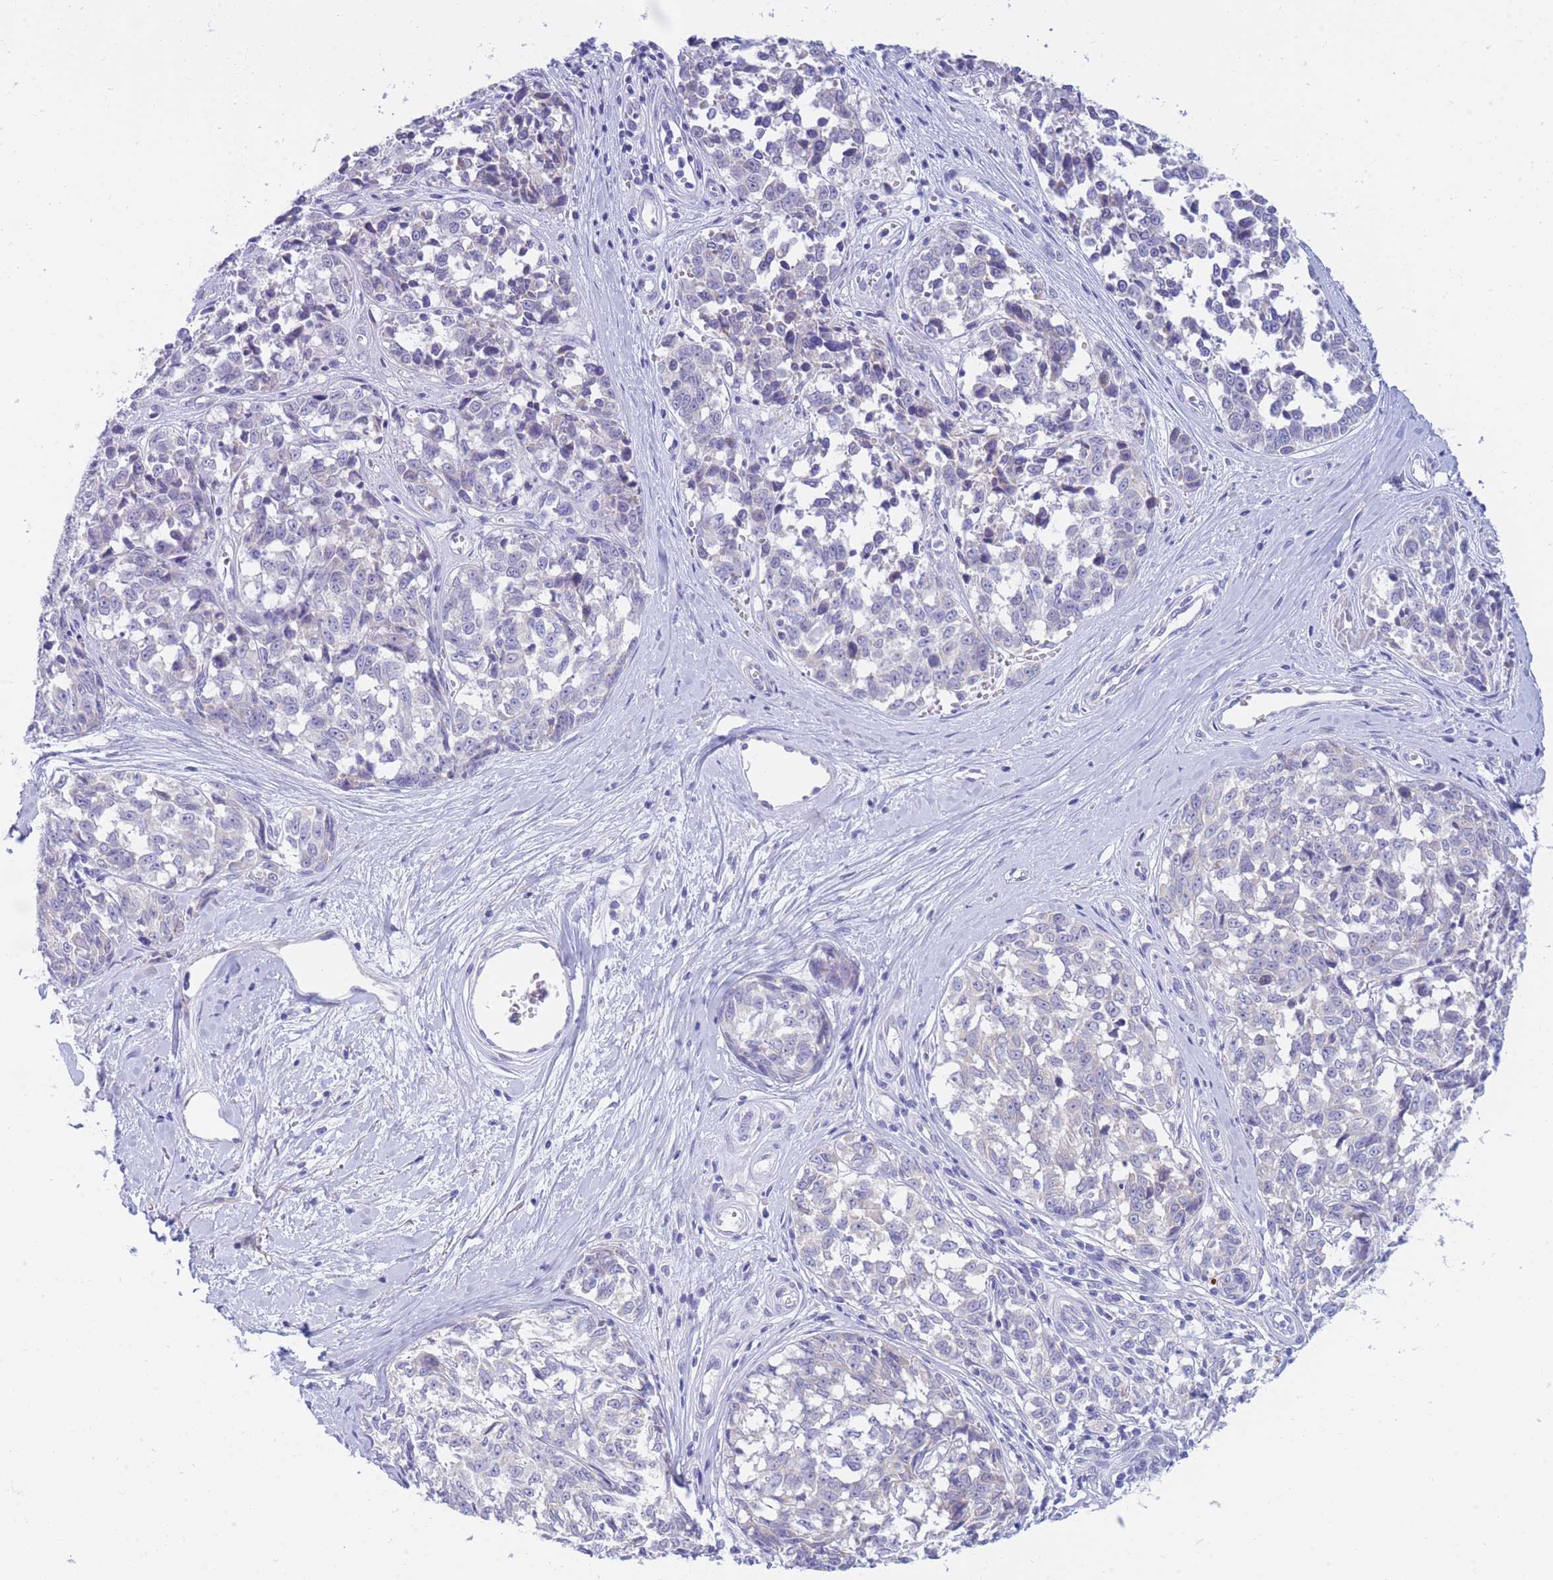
{"staining": {"intensity": "negative", "quantity": "none", "location": "none"}, "tissue": "melanoma", "cell_type": "Tumor cells", "image_type": "cancer", "snomed": [{"axis": "morphology", "description": "Normal tissue, NOS"}, {"axis": "morphology", "description": "Malignant melanoma, NOS"}, {"axis": "topography", "description": "Skin"}], "caption": "Tumor cells show no significant protein expression in melanoma.", "gene": "PCDHB3", "patient": {"sex": "female", "age": 64}}